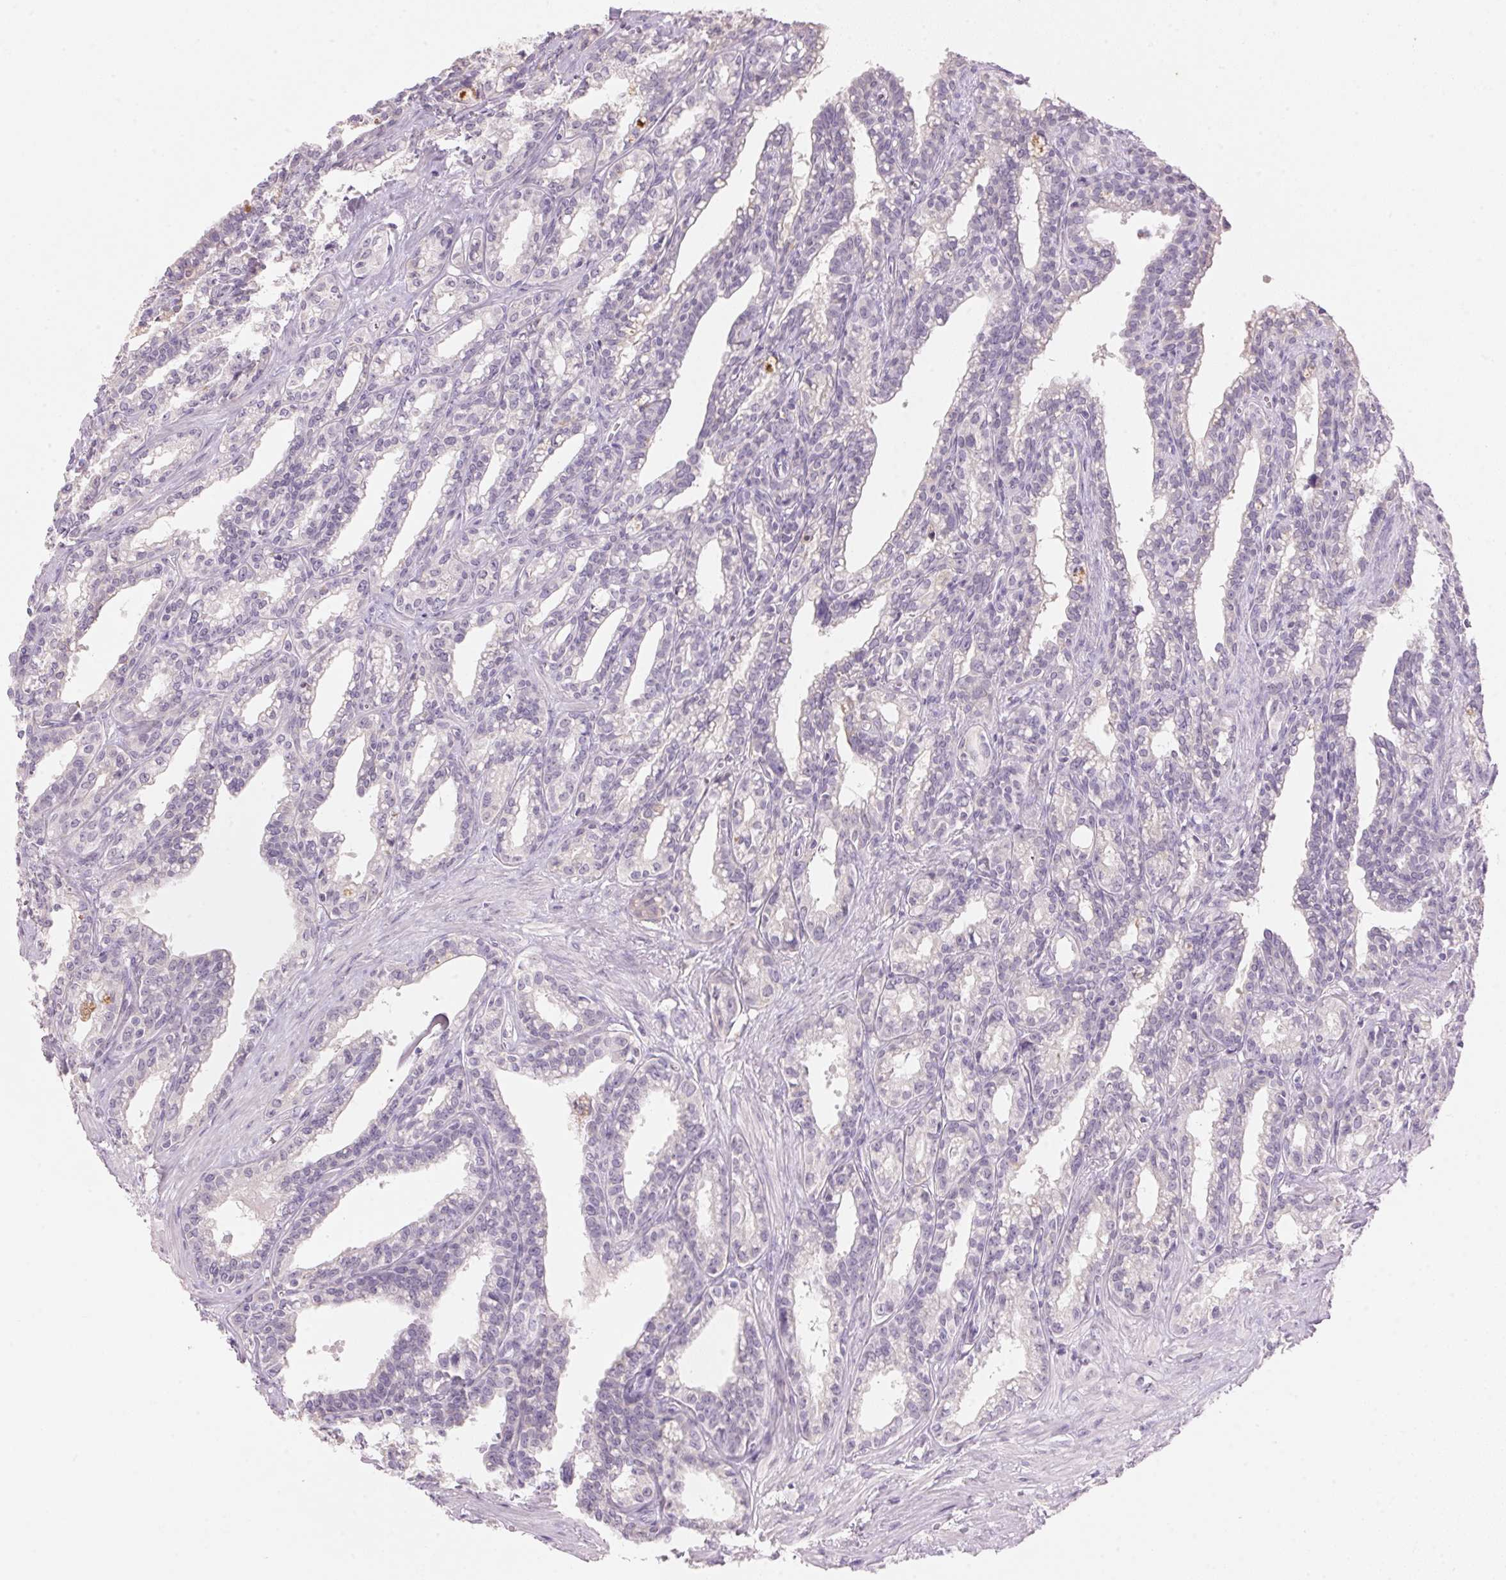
{"staining": {"intensity": "negative", "quantity": "none", "location": "none"}, "tissue": "seminal vesicle", "cell_type": "Glandular cells", "image_type": "normal", "snomed": [{"axis": "morphology", "description": "Normal tissue, NOS"}, {"axis": "morphology", "description": "Urothelial carcinoma, NOS"}, {"axis": "topography", "description": "Urinary bladder"}, {"axis": "topography", "description": "Seminal veicle"}], "caption": "A high-resolution micrograph shows immunohistochemistry (IHC) staining of normal seminal vesicle, which shows no significant positivity in glandular cells. The staining is performed using DAB brown chromogen with nuclei counter-stained in using hematoxylin.", "gene": "CYP11B1", "patient": {"sex": "male", "age": 76}}